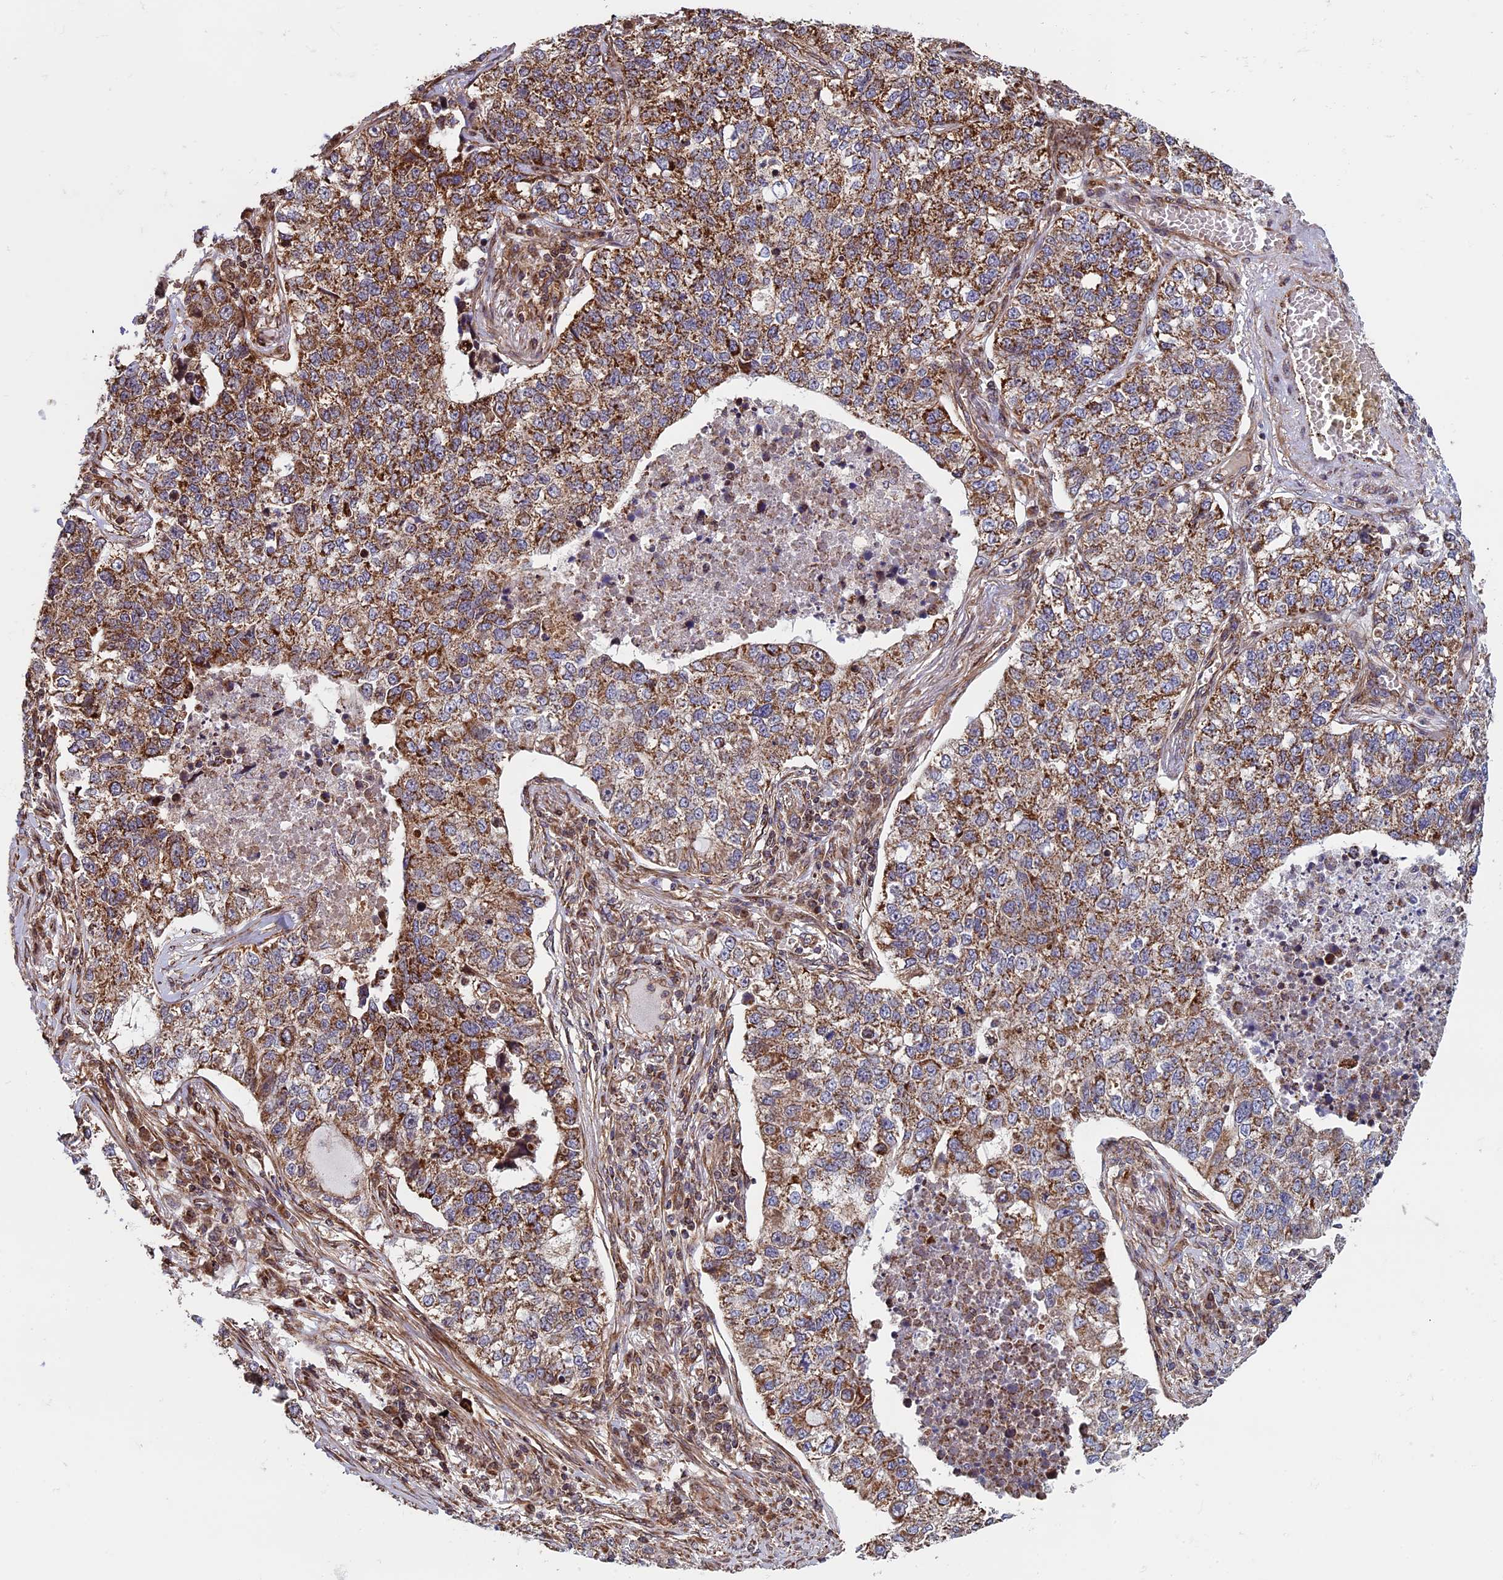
{"staining": {"intensity": "moderate", "quantity": ">75%", "location": "cytoplasmic/membranous"}, "tissue": "lung cancer", "cell_type": "Tumor cells", "image_type": "cancer", "snomed": [{"axis": "morphology", "description": "Adenocarcinoma, NOS"}, {"axis": "topography", "description": "Lung"}], "caption": "Immunohistochemistry staining of lung cancer (adenocarcinoma), which demonstrates medium levels of moderate cytoplasmic/membranous staining in approximately >75% of tumor cells indicating moderate cytoplasmic/membranous protein expression. The staining was performed using DAB (3,3'-diaminobenzidine) (brown) for protein detection and nuclei were counterstained in hematoxylin (blue).", "gene": "CCDC8", "patient": {"sex": "male", "age": 49}}